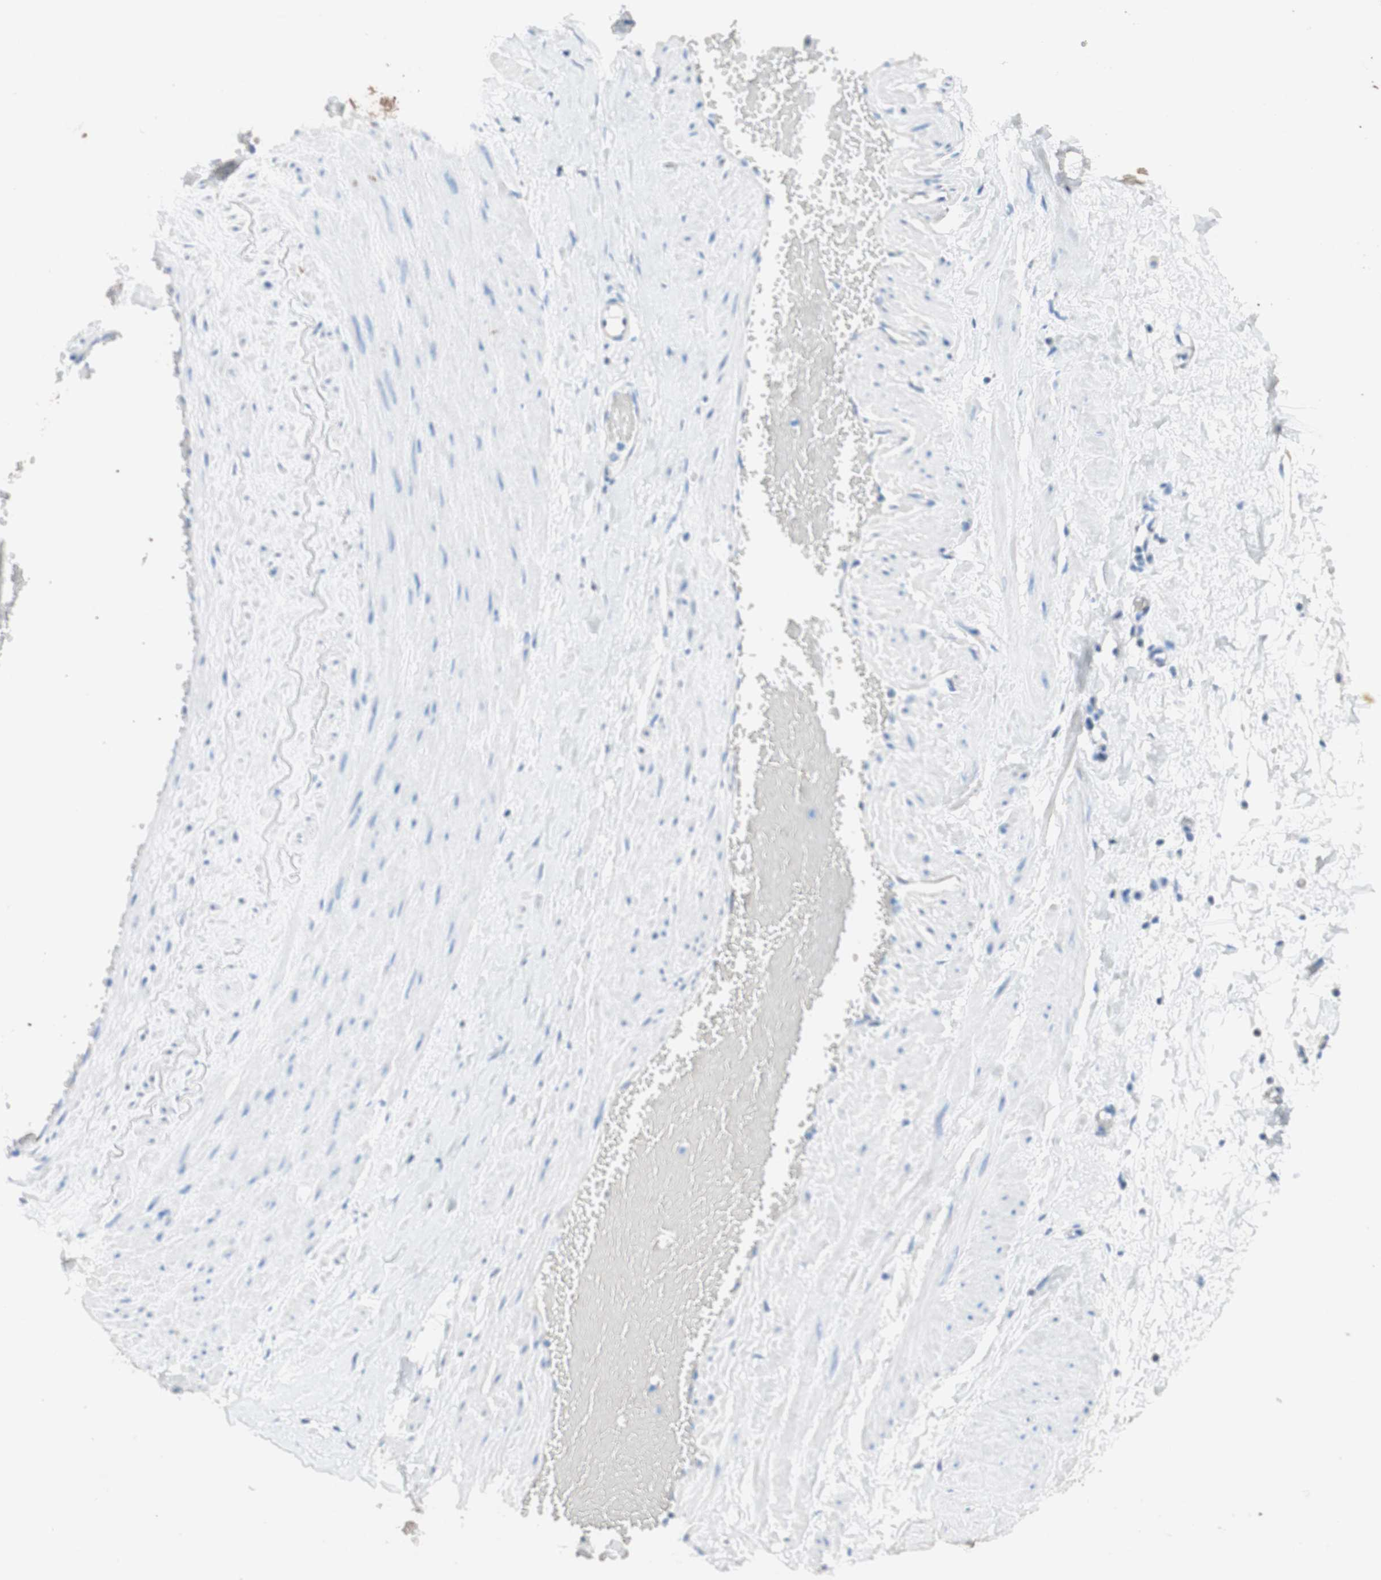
{"staining": {"intensity": "weak", "quantity": "25%-75%", "location": "cytoplasmic/membranous"}, "tissue": "adipose tissue", "cell_type": "Adipocytes", "image_type": "normal", "snomed": [{"axis": "morphology", "description": "Normal tissue, NOS"}, {"axis": "topography", "description": "Soft tissue"}, {"axis": "topography", "description": "Vascular tissue"}], "caption": "Protein expression analysis of unremarkable adipose tissue displays weak cytoplasmic/membranous positivity in about 25%-75% of adipocytes.", "gene": "POLA1", "patient": {"sex": "female", "age": 35}}